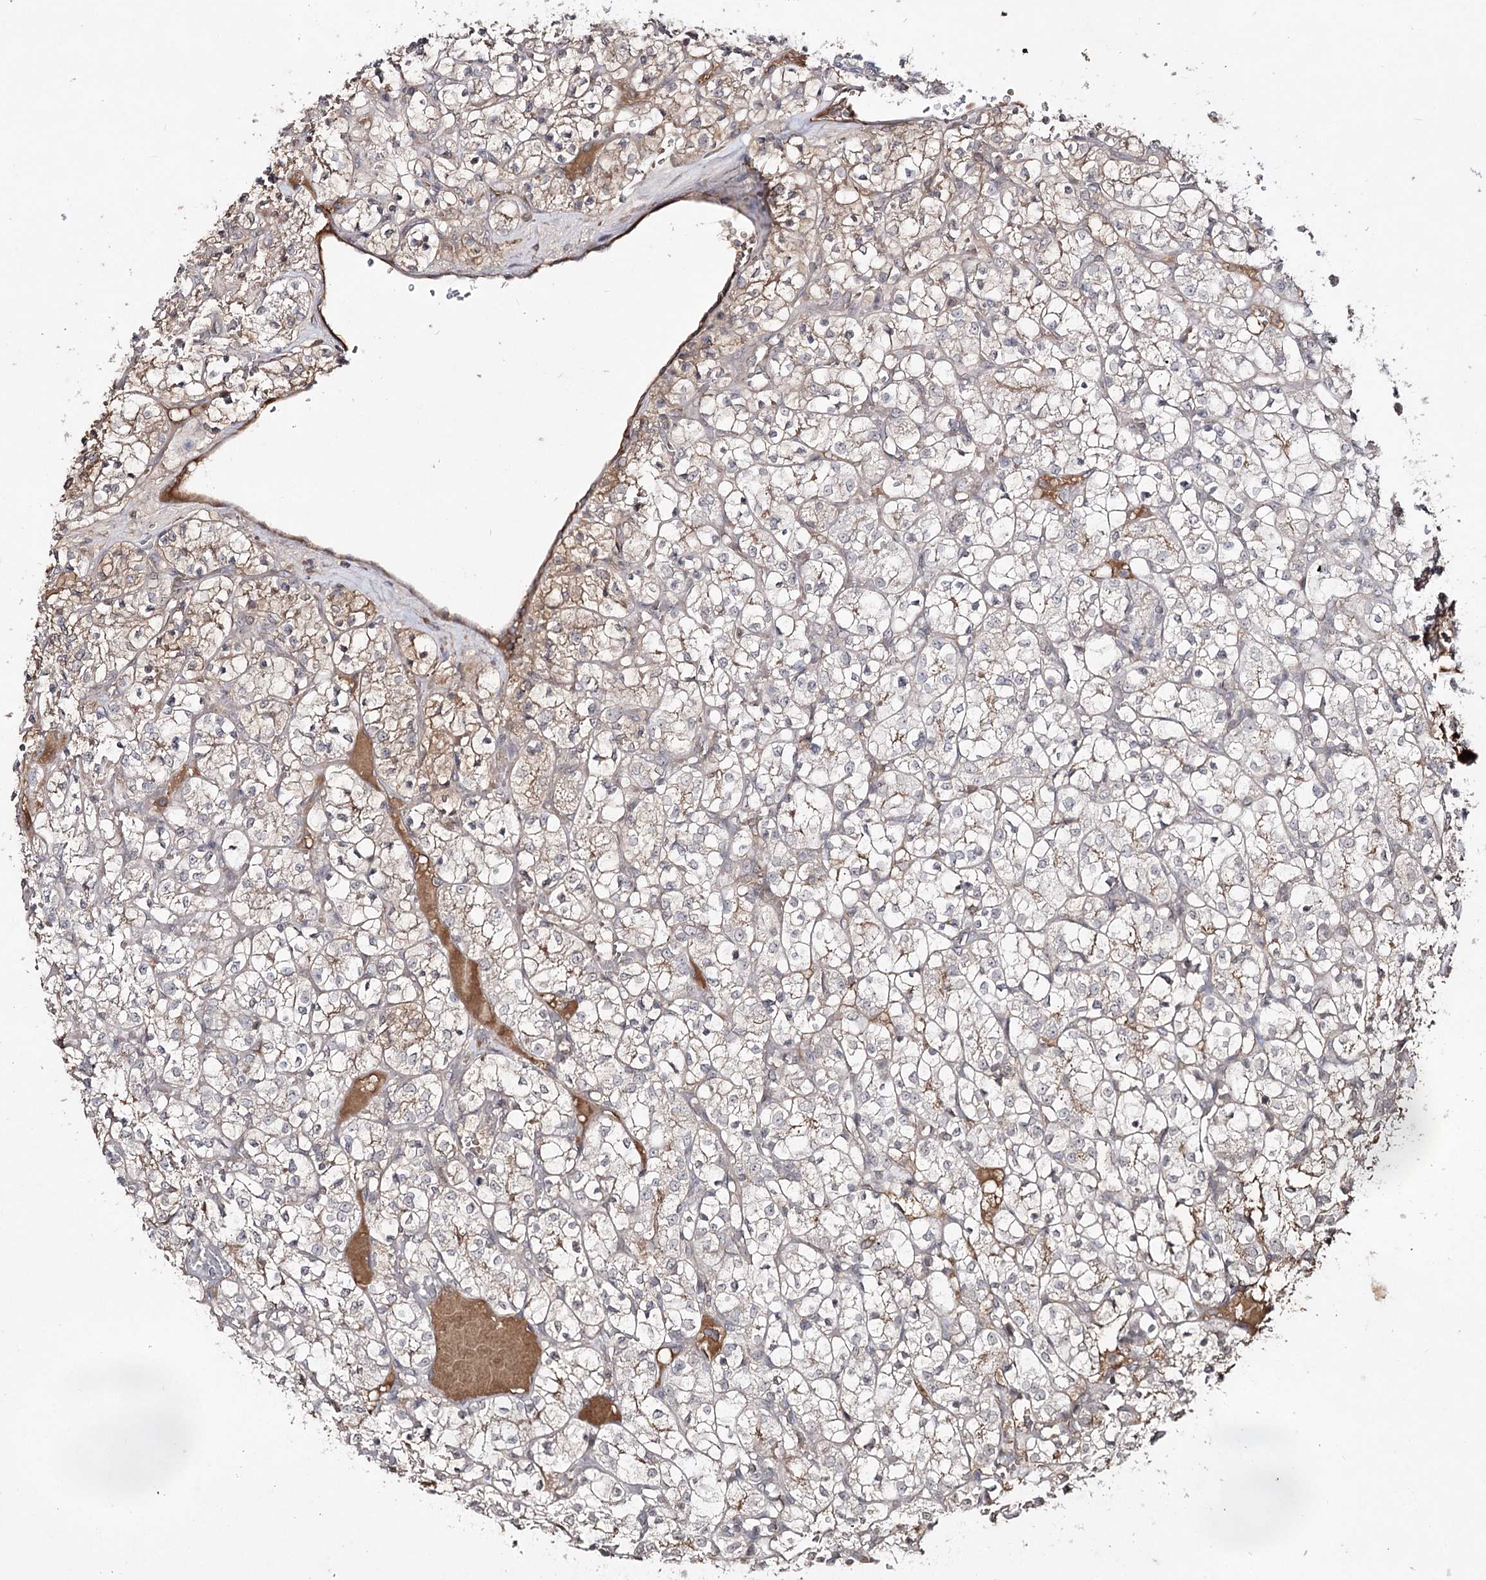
{"staining": {"intensity": "weak", "quantity": "<25%", "location": "cytoplasmic/membranous"}, "tissue": "renal cancer", "cell_type": "Tumor cells", "image_type": "cancer", "snomed": [{"axis": "morphology", "description": "Adenocarcinoma, NOS"}, {"axis": "topography", "description": "Kidney"}], "caption": "Human renal adenocarcinoma stained for a protein using immunohistochemistry demonstrates no expression in tumor cells.", "gene": "SYNGR3", "patient": {"sex": "female", "age": 69}}